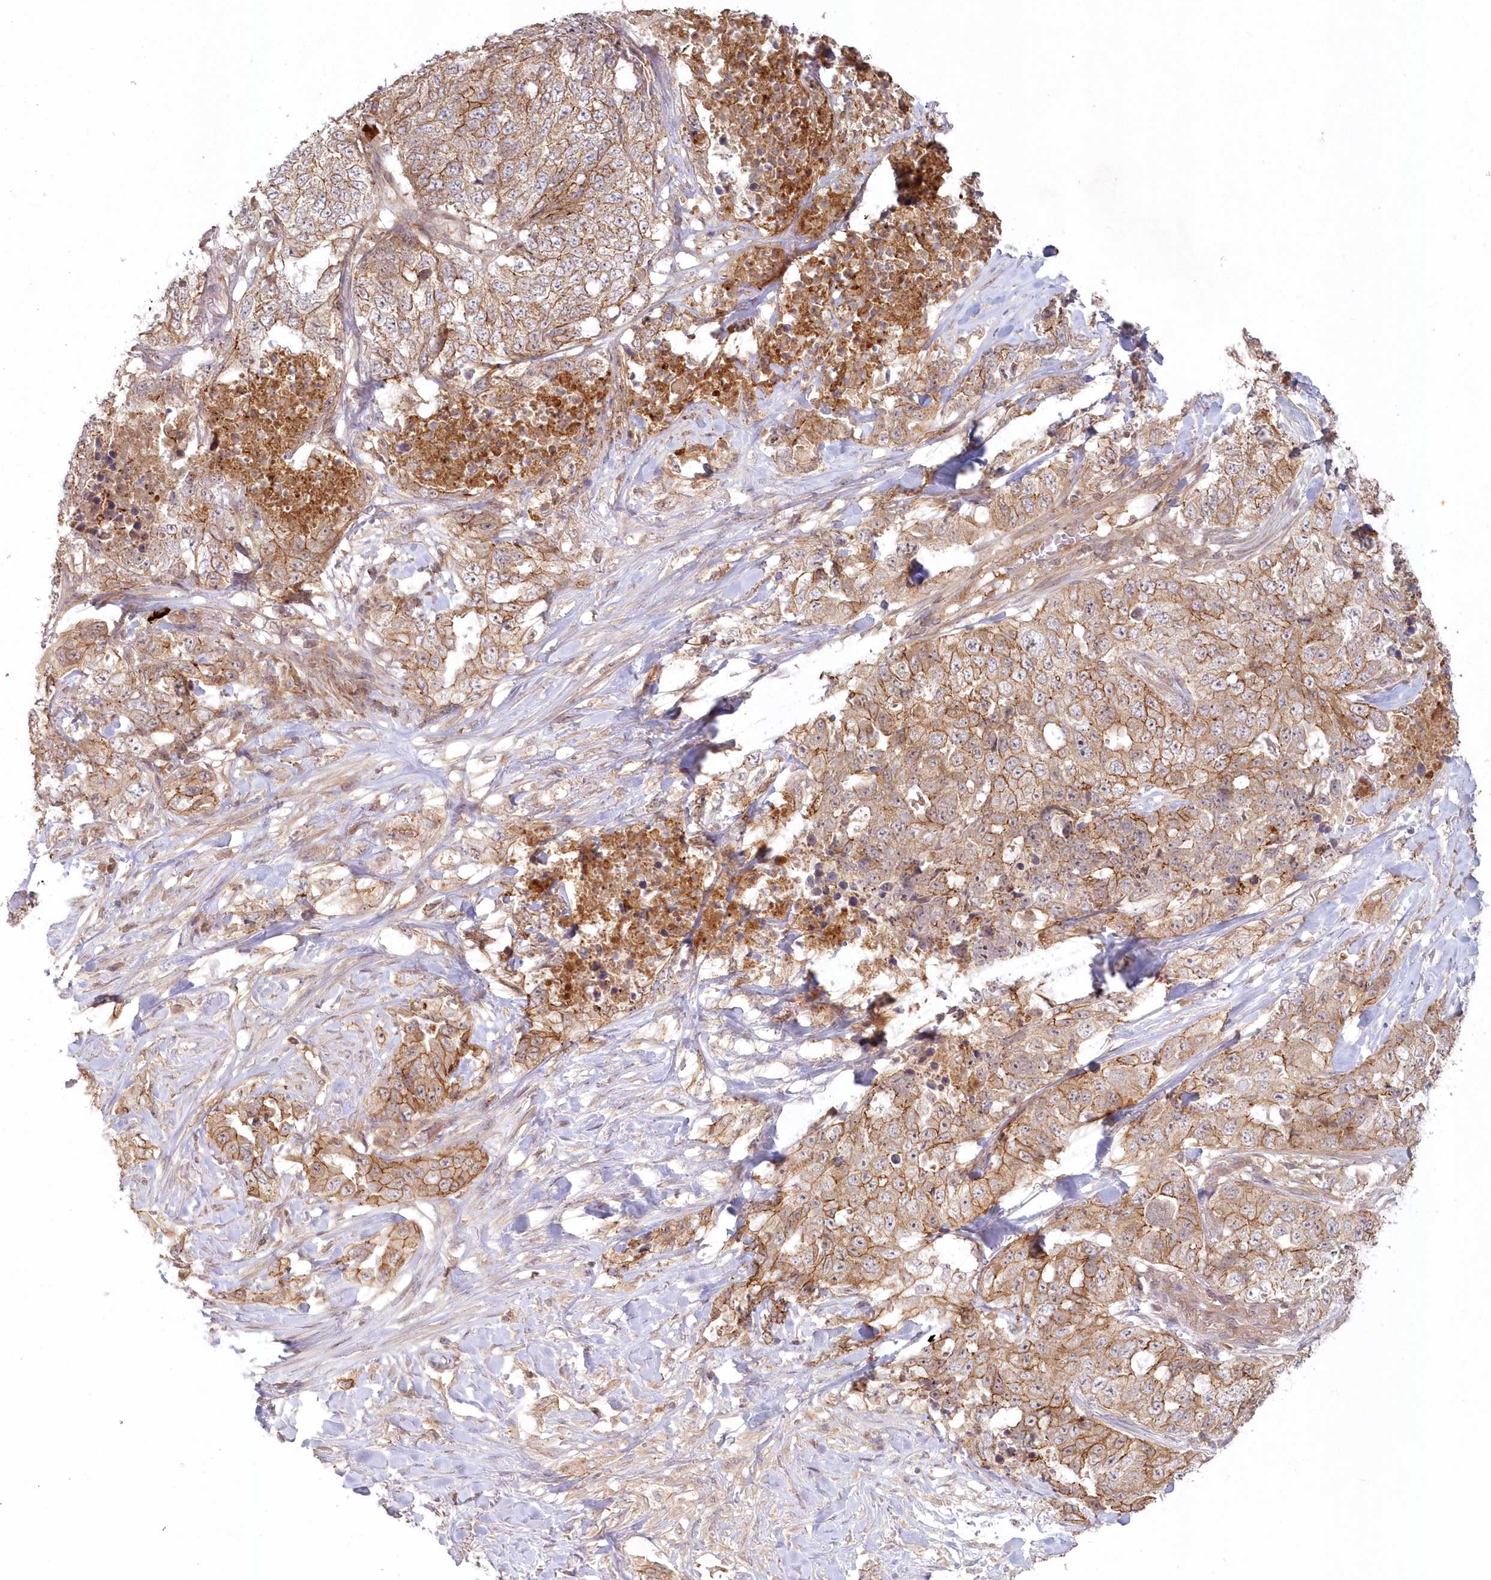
{"staining": {"intensity": "moderate", "quantity": ">75%", "location": "cytoplasmic/membranous,nuclear"}, "tissue": "lung cancer", "cell_type": "Tumor cells", "image_type": "cancer", "snomed": [{"axis": "morphology", "description": "Adenocarcinoma, NOS"}, {"axis": "topography", "description": "Lung"}], "caption": "Lung adenocarcinoma stained with DAB immunohistochemistry displays medium levels of moderate cytoplasmic/membranous and nuclear positivity in about >75% of tumor cells. Immunohistochemistry stains the protein in brown and the nuclei are stained blue.", "gene": "TOGARAM2", "patient": {"sex": "female", "age": 51}}